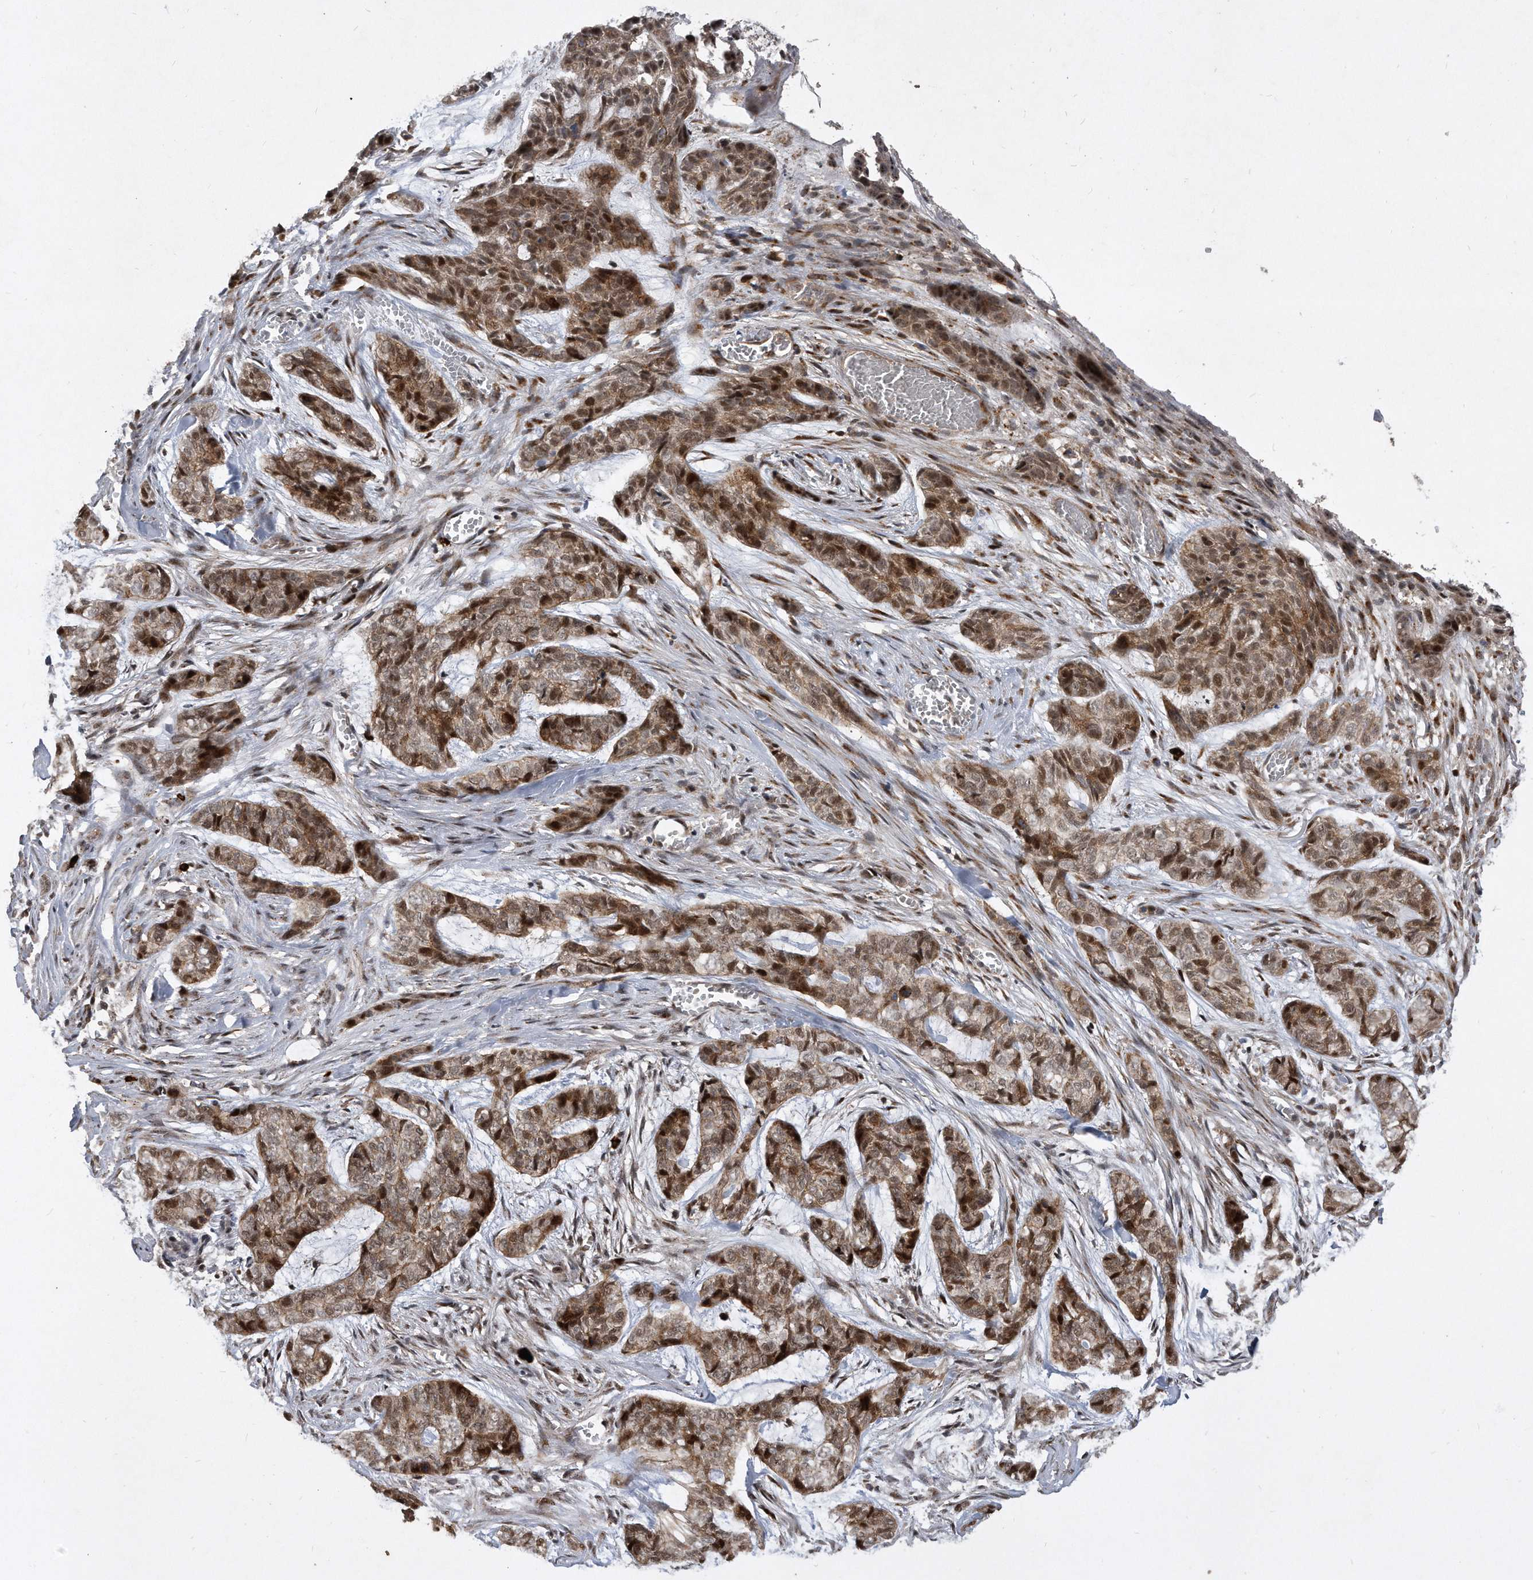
{"staining": {"intensity": "moderate", "quantity": ">75%", "location": "cytoplasmic/membranous,nuclear"}, "tissue": "skin cancer", "cell_type": "Tumor cells", "image_type": "cancer", "snomed": [{"axis": "morphology", "description": "Basal cell carcinoma"}, {"axis": "topography", "description": "Skin"}], "caption": "Protein staining demonstrates moderate cytoplasmic/membranous and nuclear expression in about >75% of tumor cells in basal cell carcinoma (skin).", "gene": "PGBD2", "patient": {"sex": "female", "age": 64}}